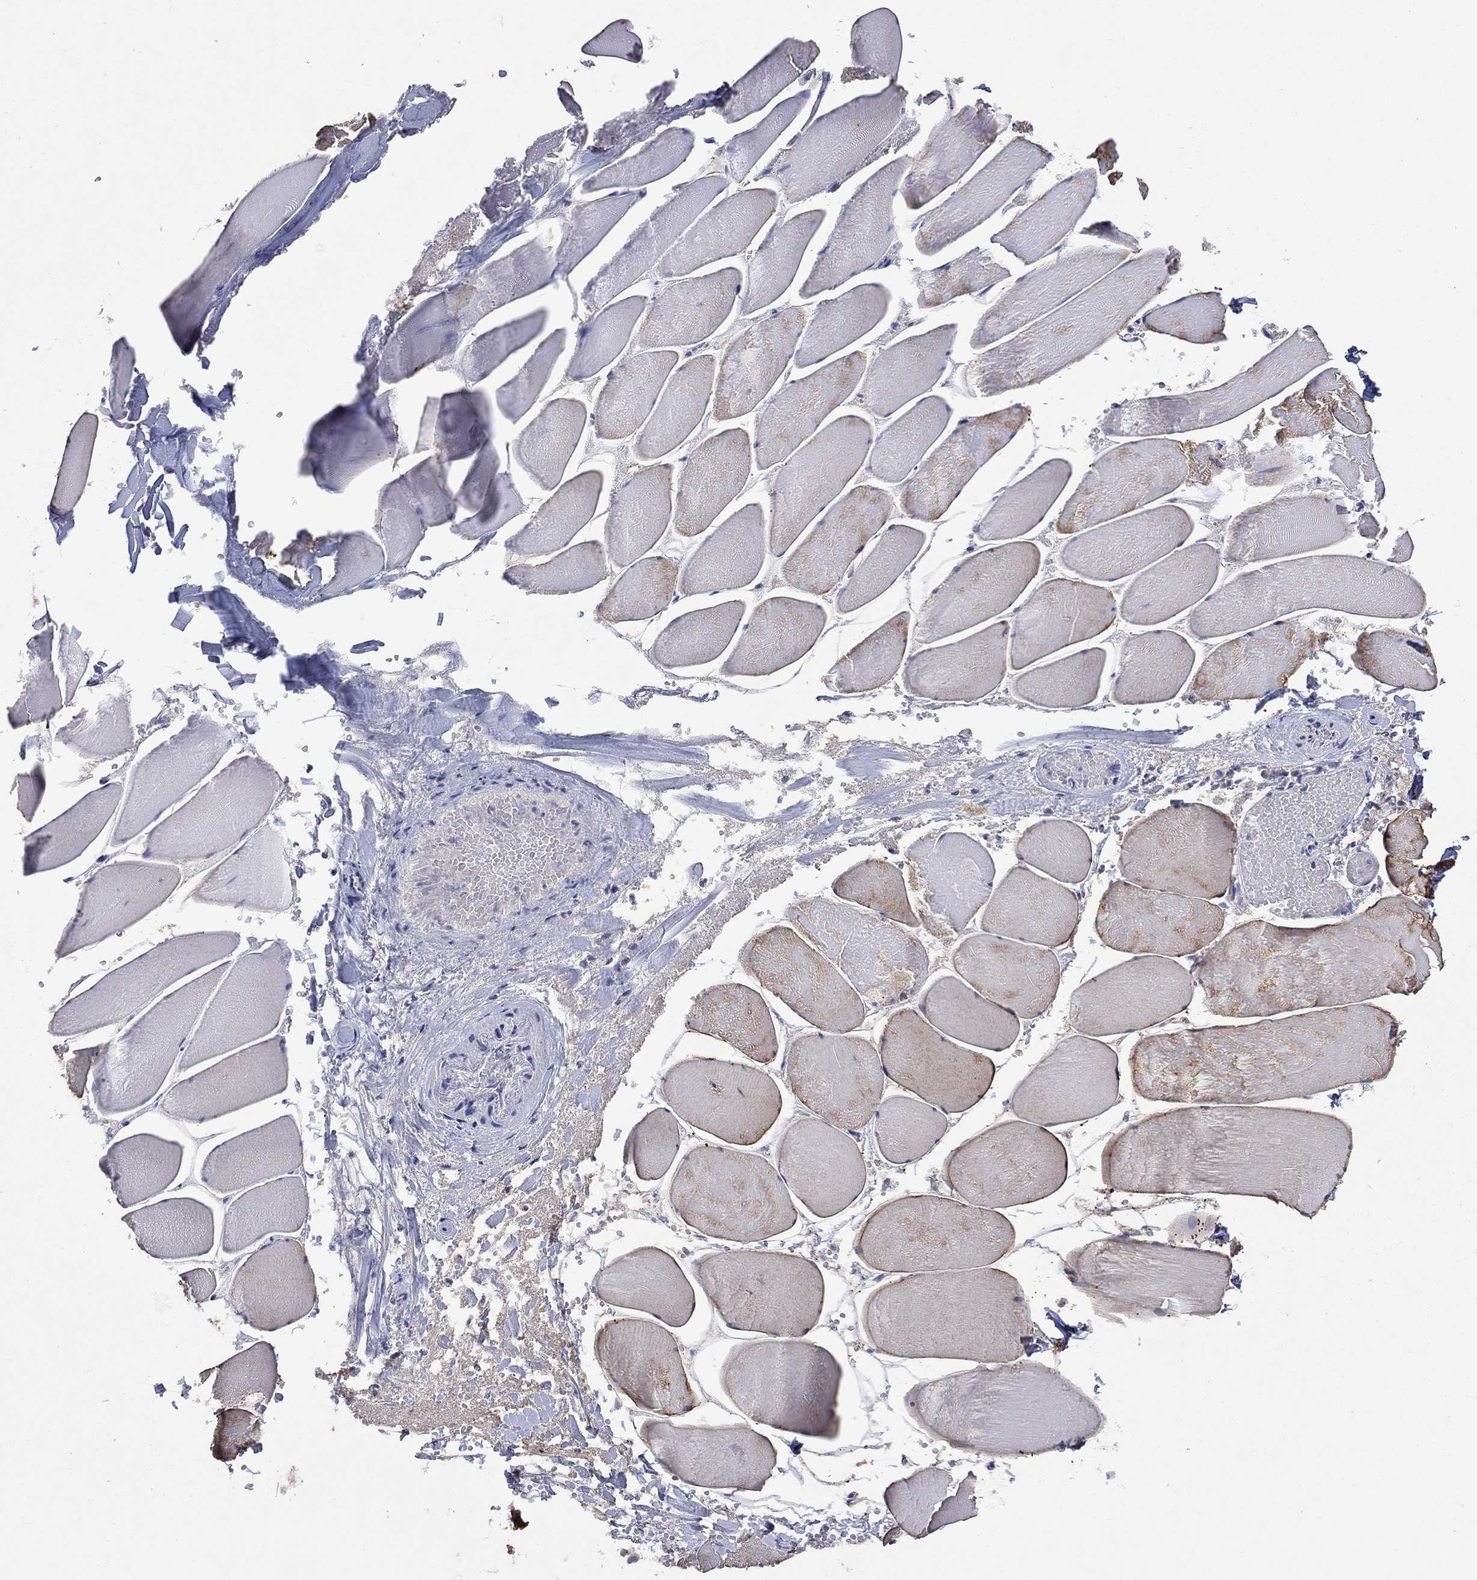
{"staining": {"intensity": "weak", "quantity": "25%-75%", "location": "cytoplasmic/membranous"}, "tissue": "skeletal muscle", "cell_type": "Myocytes", "image_type": "normal", "snomed": [{"axis": "morphology", "description": "Normal tissue, NOS"}, {"axis": "morphology", "description": "Malignant melanoma, Metastatic site"}, {"axis": "topography", "description": "Skeletal muscle"}], "caption": "Immunohistochemistry (IHC) histopathology image of normal human skeletal muscle stained for a protein (brown), which demonstrates low levels of weak cytoplasmic/membranous positivity in approximately 25%-75% of myocytes.", "gene": "CLVS1", "patient": {"sex": "male", "age": 50}}